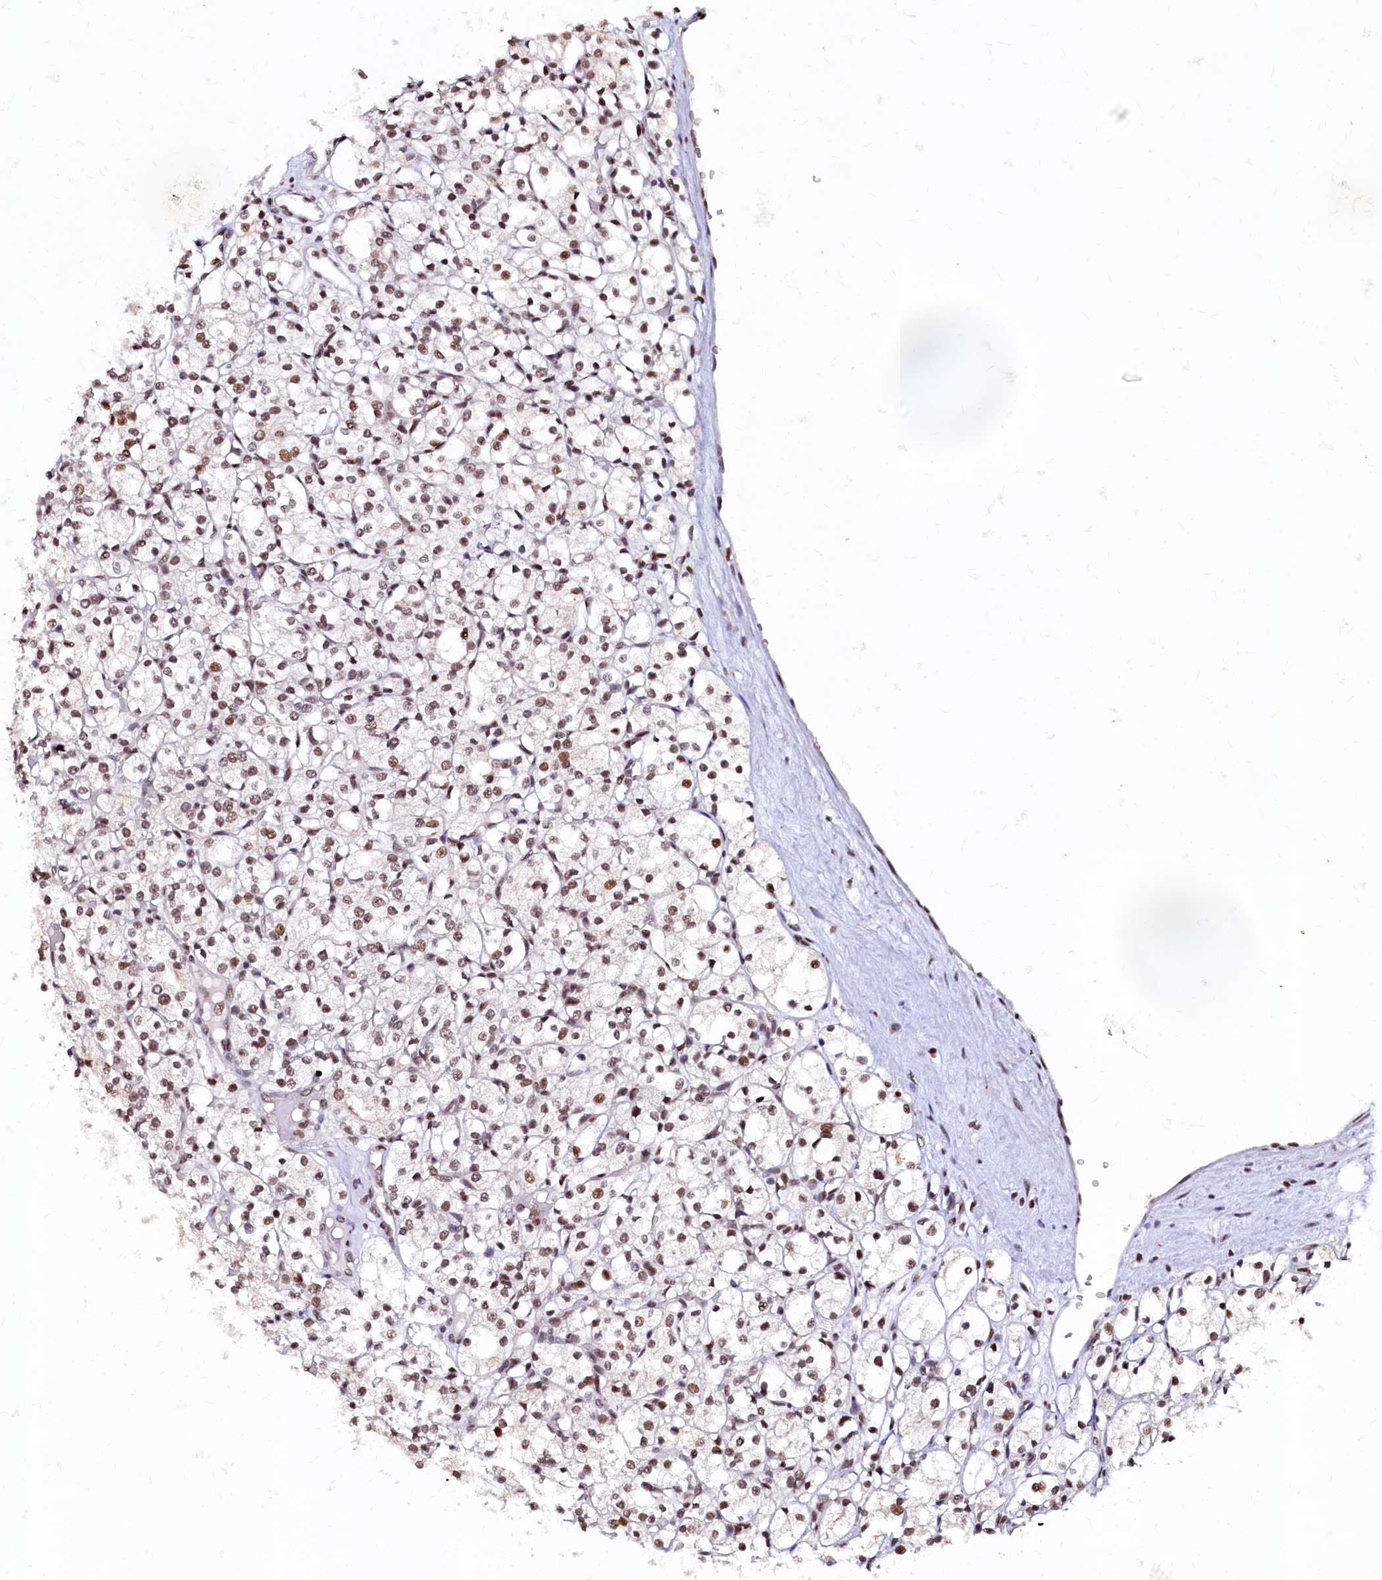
{"staining": {"intensity": "moderate", "quantity": "25%-75%", "location": "nuclear"}, "tissue": "renal cancer", "cell_type": "Tumor cells", "image_type": "cancer", "snomed": [{"axis": "morphology", "description": "Adenocarcinoma, NOS"}, {"axis": "topography", "description": "Kidney"}], "caption": "Immunohistochemistry histopathology image of neoplastic tissue: human adenocarcinoma (renal) stained using immunohistochemistry displays medium levels of moderate protein expression localized specifically in the nuclear of tumor cells, appearing as a nuclear brown color.", "gene": "CPSF7", "patient": {"sex": "male", "age": 77}}